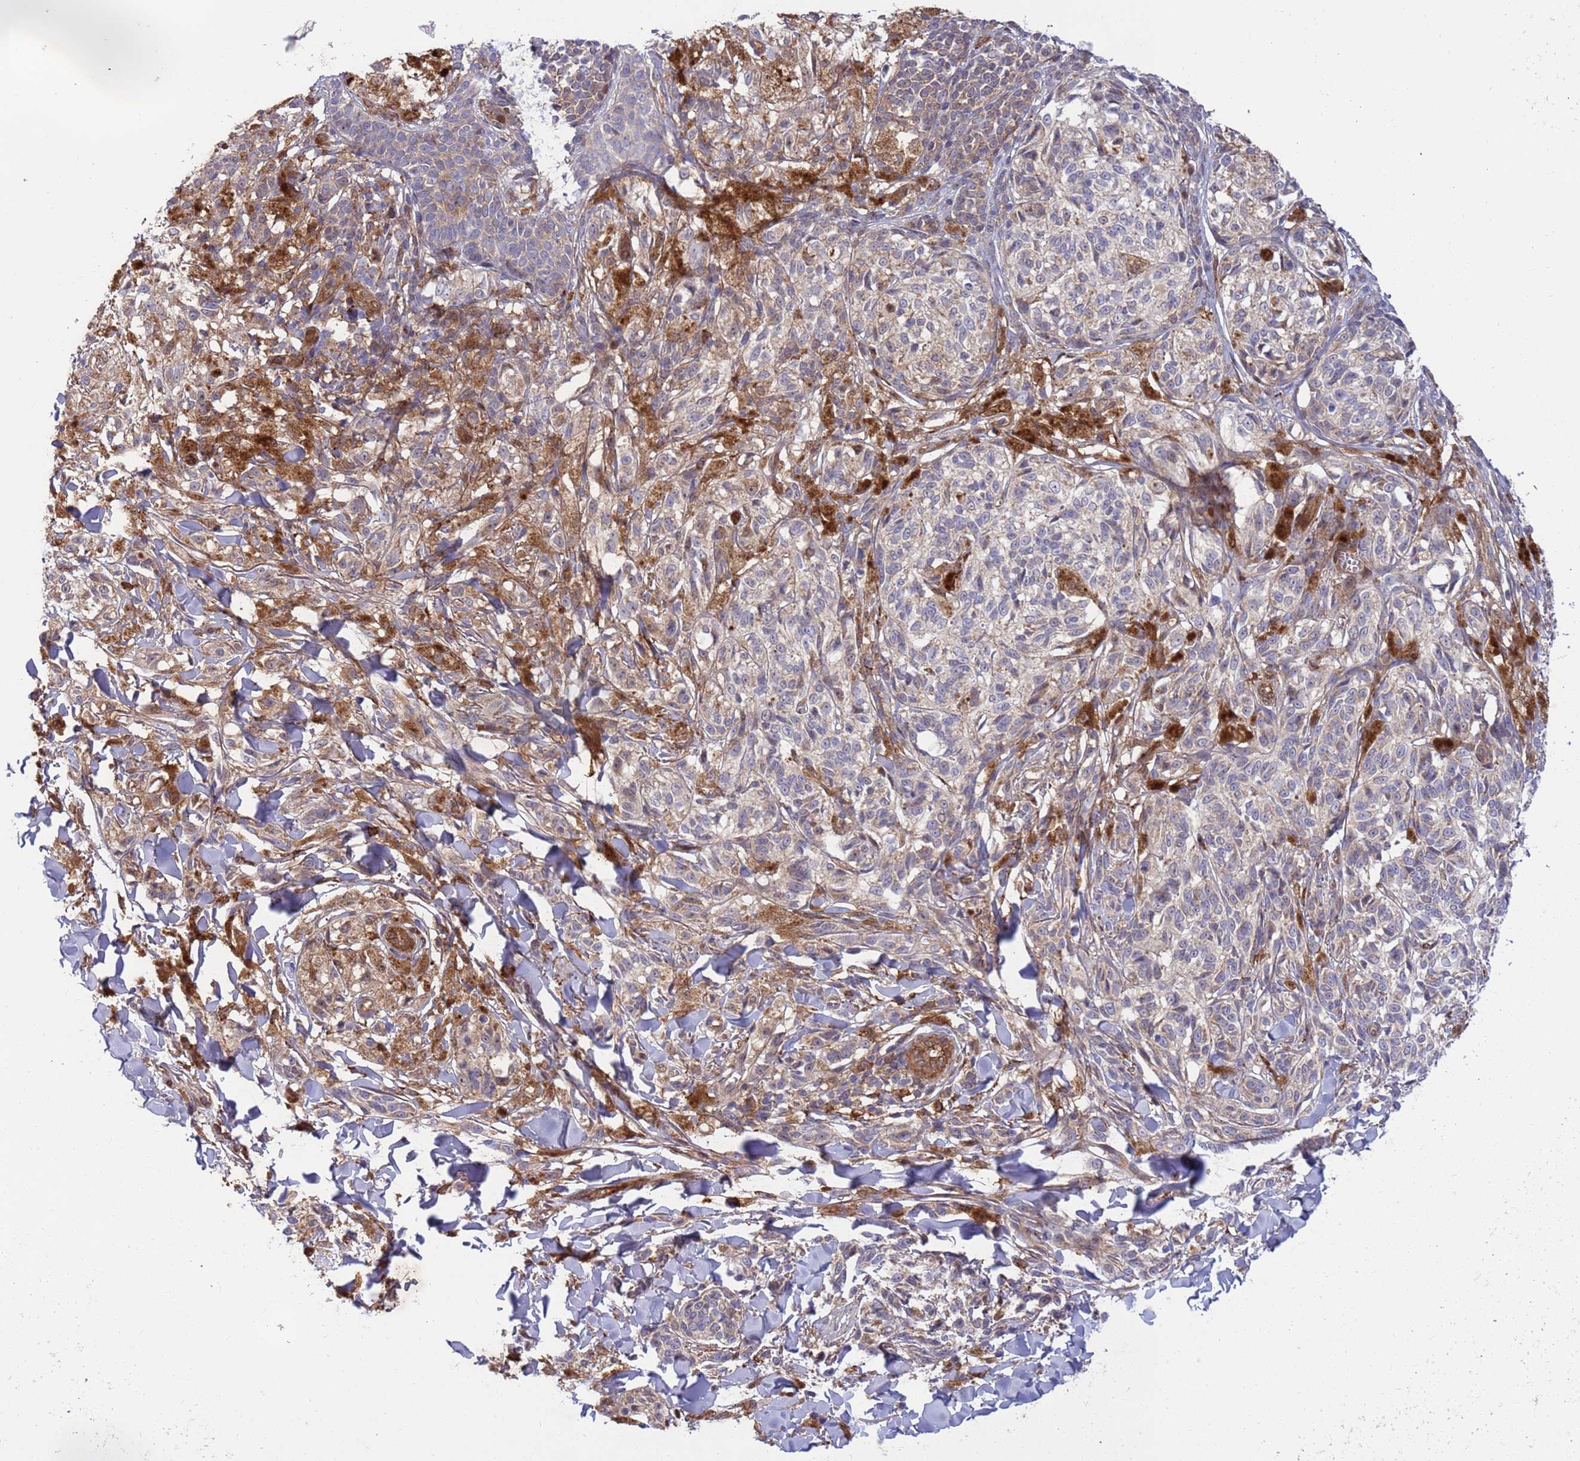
{"staining": {"intensity": "negative", "quantity": "none", "location": "none"}, "tissue": "melanoma", "cell_type": "Tumor cells", "image_type": "cancer", "snomed": [{"axis": "morphology", "description": "Malignant melanoma, NOS"}, {"axis": "topography", "description": "Skin of upper extremity"}], "caption": "Tumor cells show no significant expression in melanoma.", "gene": "FOXRED1", "patient": {"sex": "male", "age": 40}}